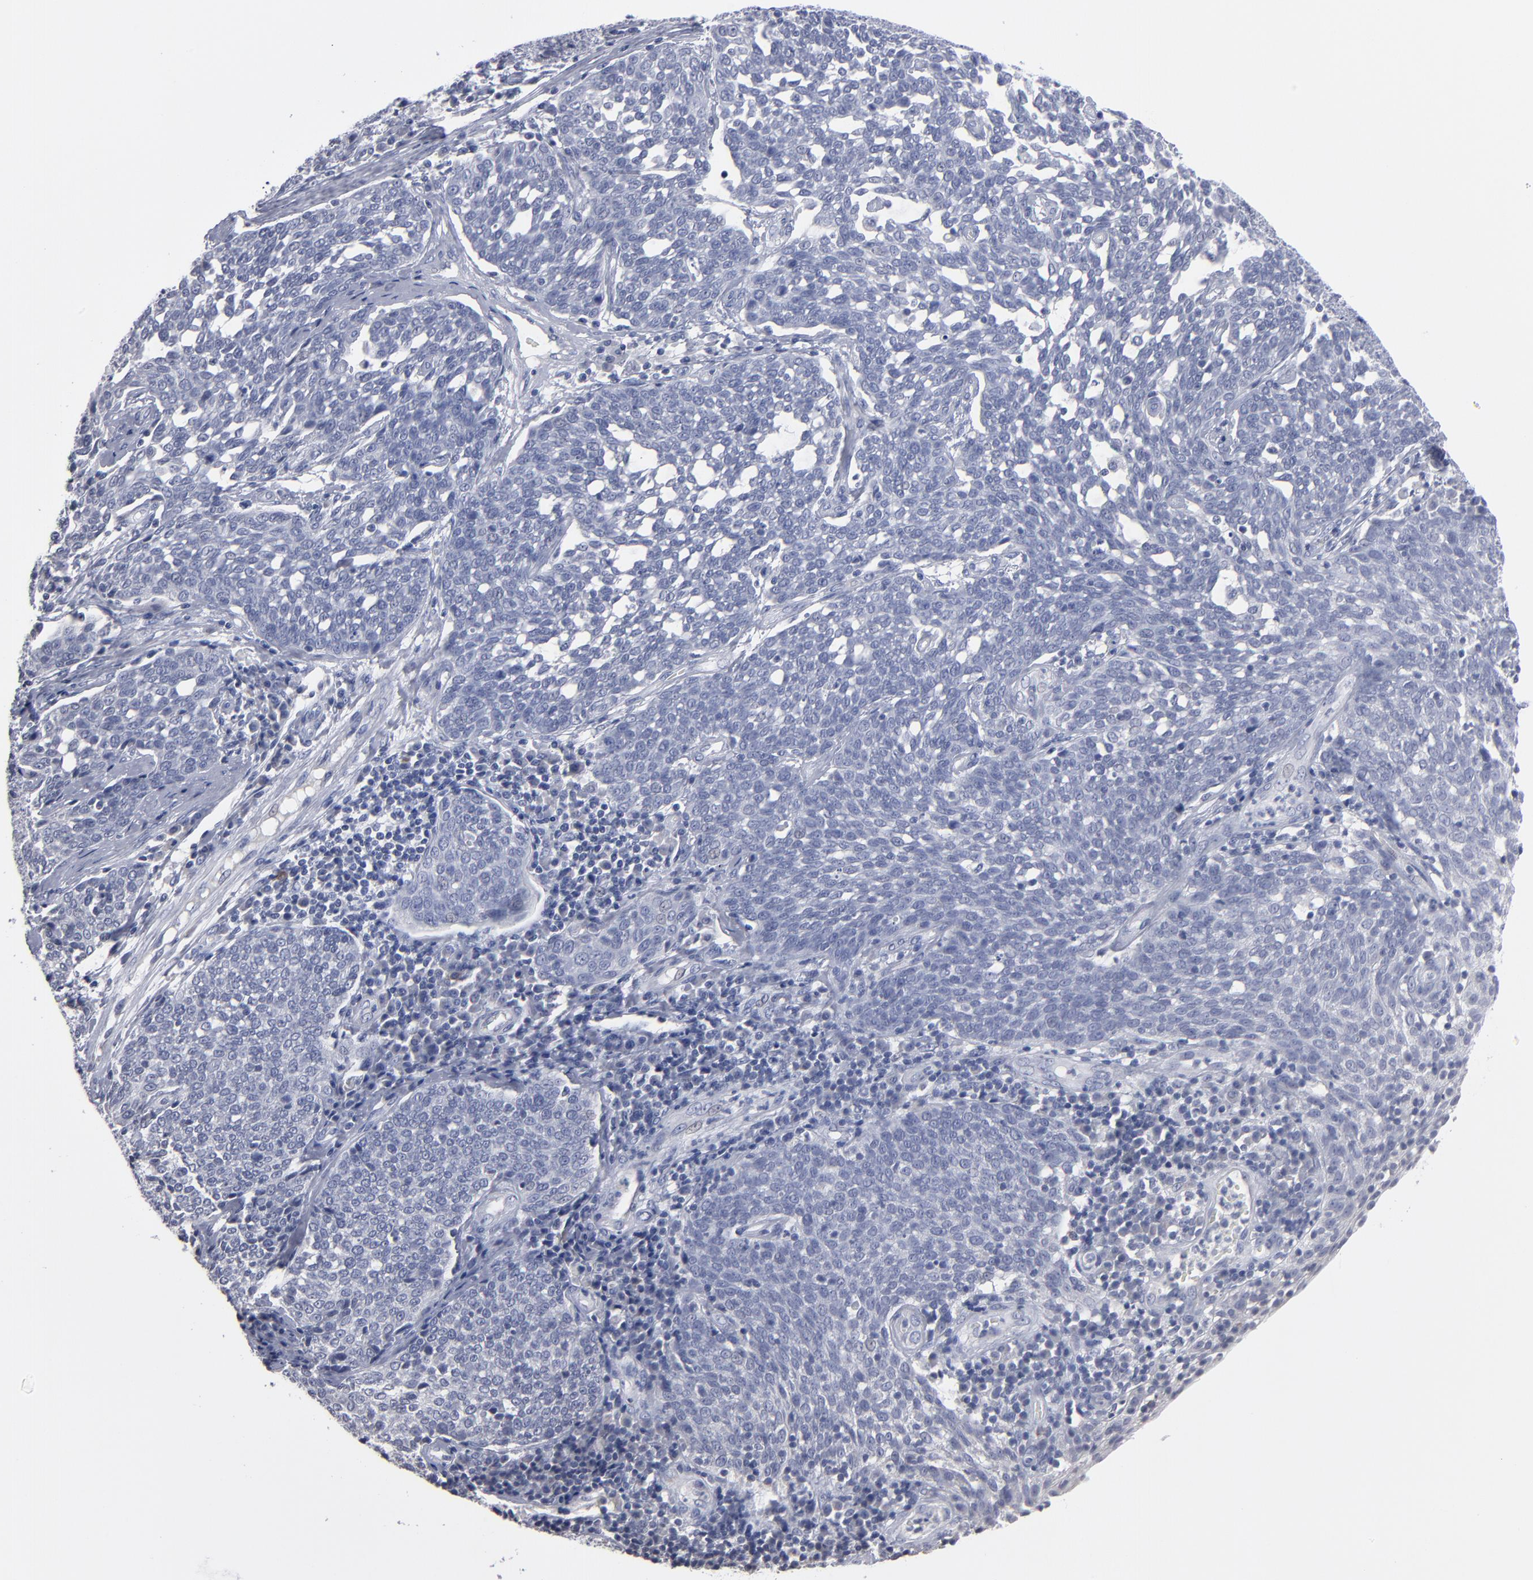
{"staining": {"intensity": "negative", "quantity": "none", "location": "none"}, "tissue": "cervical cancer", "cell_type": "Tumor cells", "image_type": "cancer", "snomed": [{"axis": "morphology", "description": "Squamous cell carcinoma, NOS"}, {"axis": "topography", "description": "Cervix"}], "caption": "High power microscopy histopathology image of an immunohistochemistry histopathology image of cervical squamous cell carcinoma, revealing no significant positivity in tumor cells.", "gene": "RPH3A", "patient": {"sex": "female", "age": 34}}